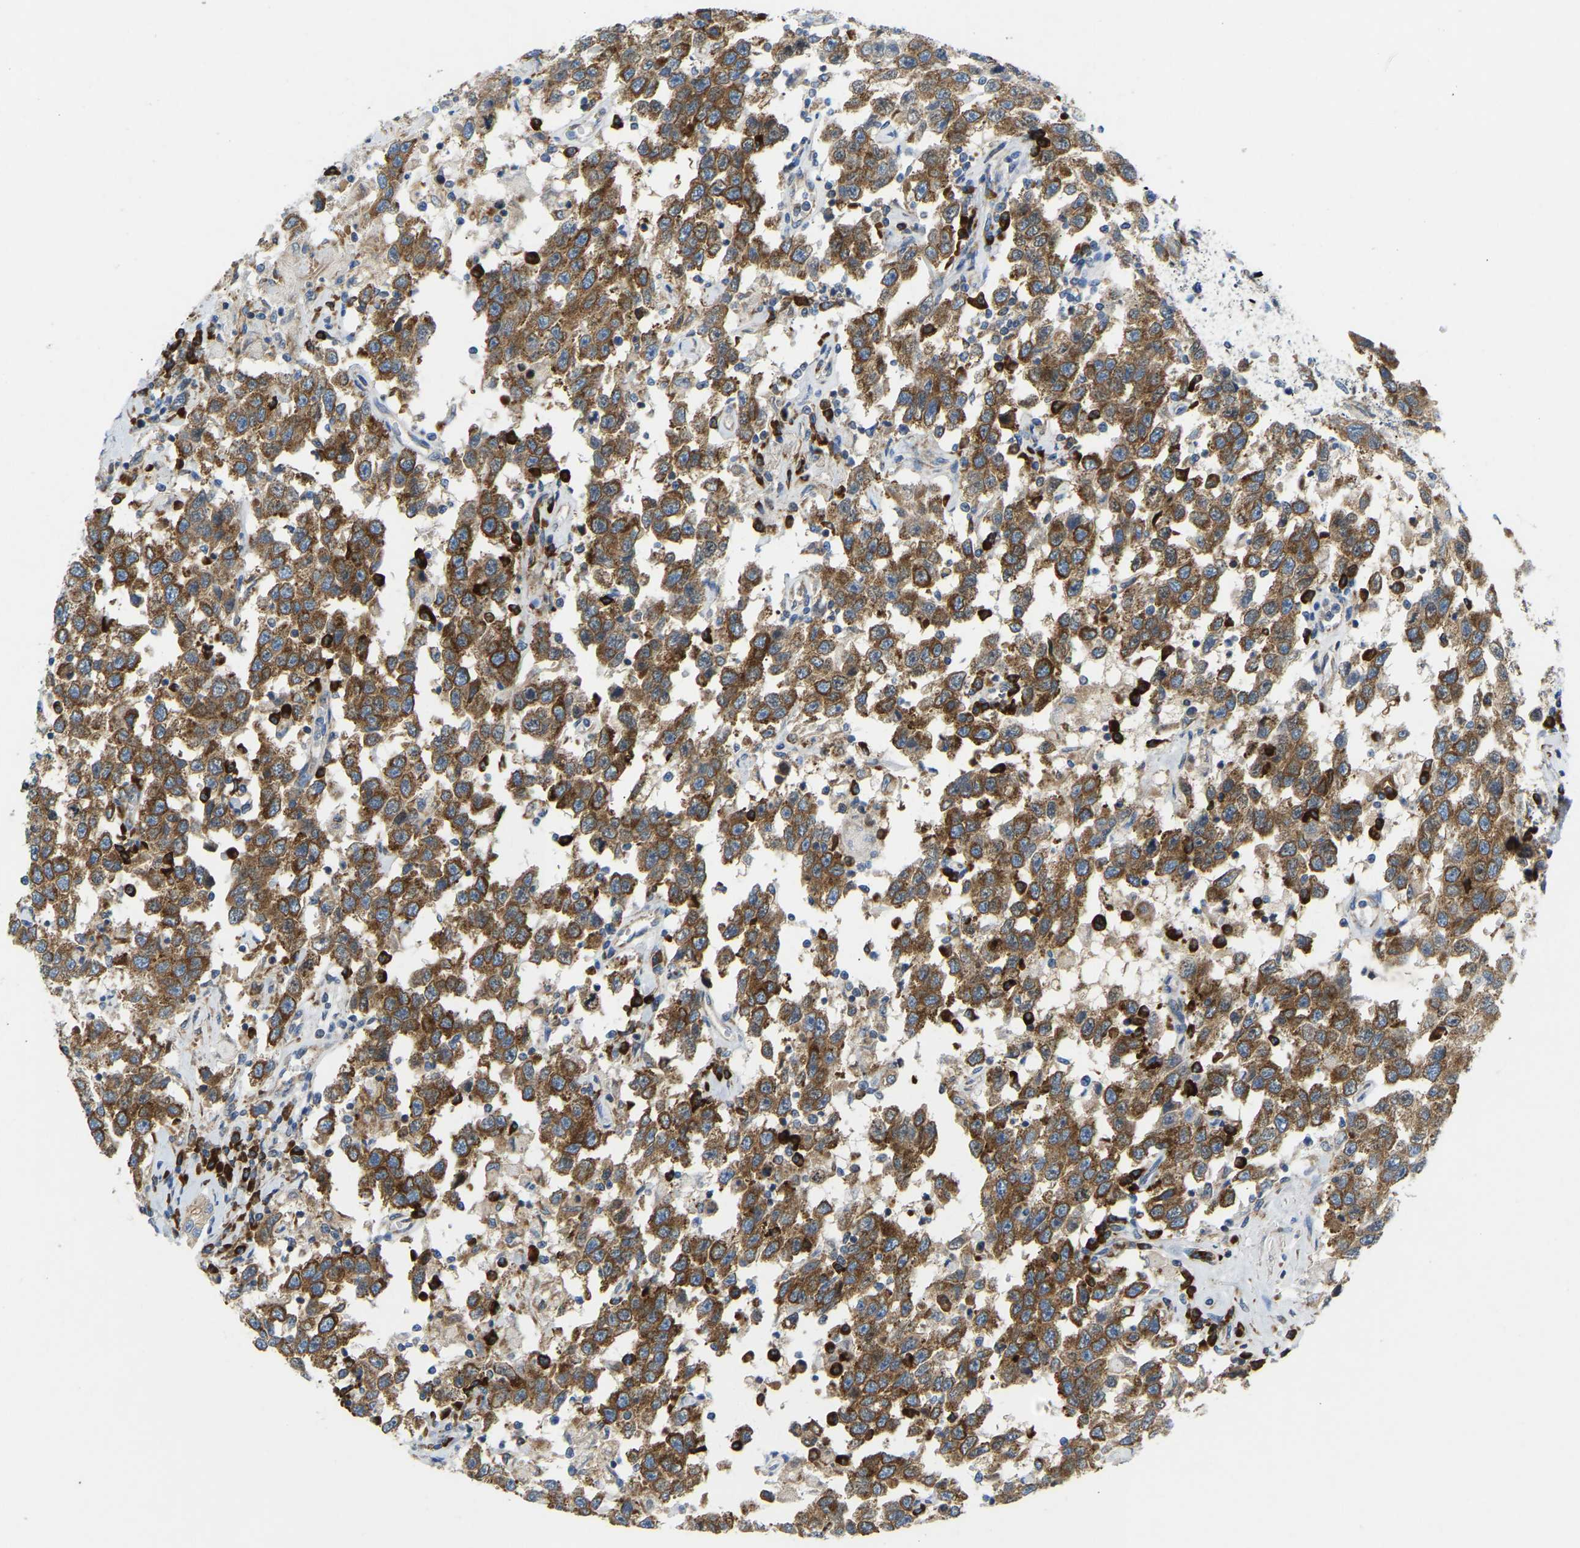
{"staining": {"intensity": "moderate", "quantity": ">75%", "location": "cytoplasmic/membranous"}, "tissue": "testis cancer", "cell_type": "Tumor cells", "image_type": "cancer", "snomed": [{"axis": "morphology", "description": "Seminoma, NOS"}, {"axis": "topography", "description": "Testis"}], "caption": "A brown stain highlights moderate cytoplasmic/membranous positivity of a protein in testis seminoma tumor cells.", "gene": "SND1", "patient": {"sex": "male", "age": 41}}